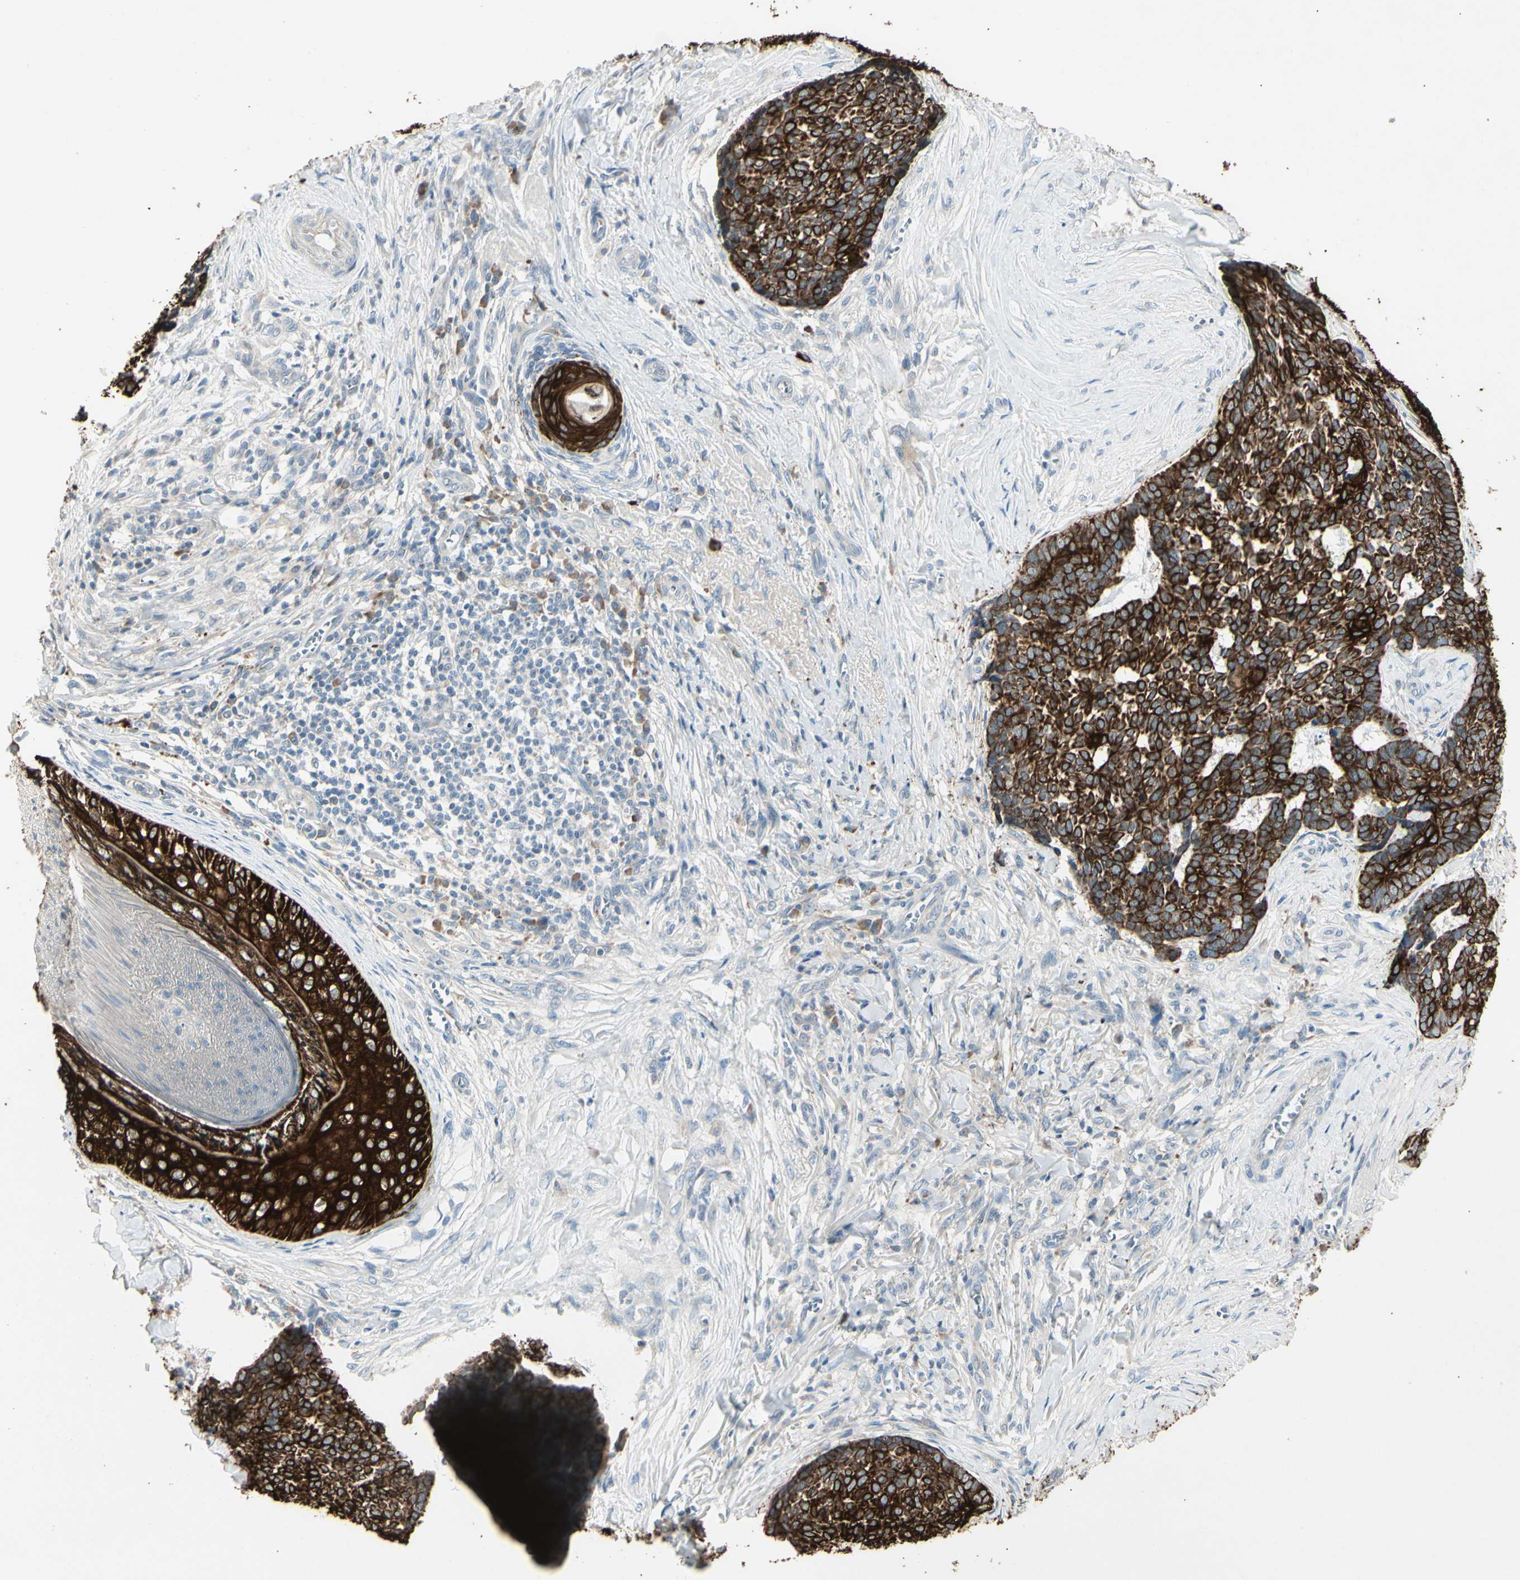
{"staining": {"intensity": "strong", "quantity": ">75%", "location": "cytoplasmic/membranous"}, "tissue": "skin cancer", "cell_type": "Tumor cells", "image_type": "cancer", "snomed": [{"axis": "morphology", "description": "Basal cell carcinoma"}, {"axis": "topography", "description": "Skin"}], "caption": "Skin basal cell carcinoma was stained to show a protein in brown. There is high levels of strong cytoplasmic/membranous expression in approximately >75% of tumor cells.", "gene": "SKIL", "patient": {"sex": "male", "age": 84}}